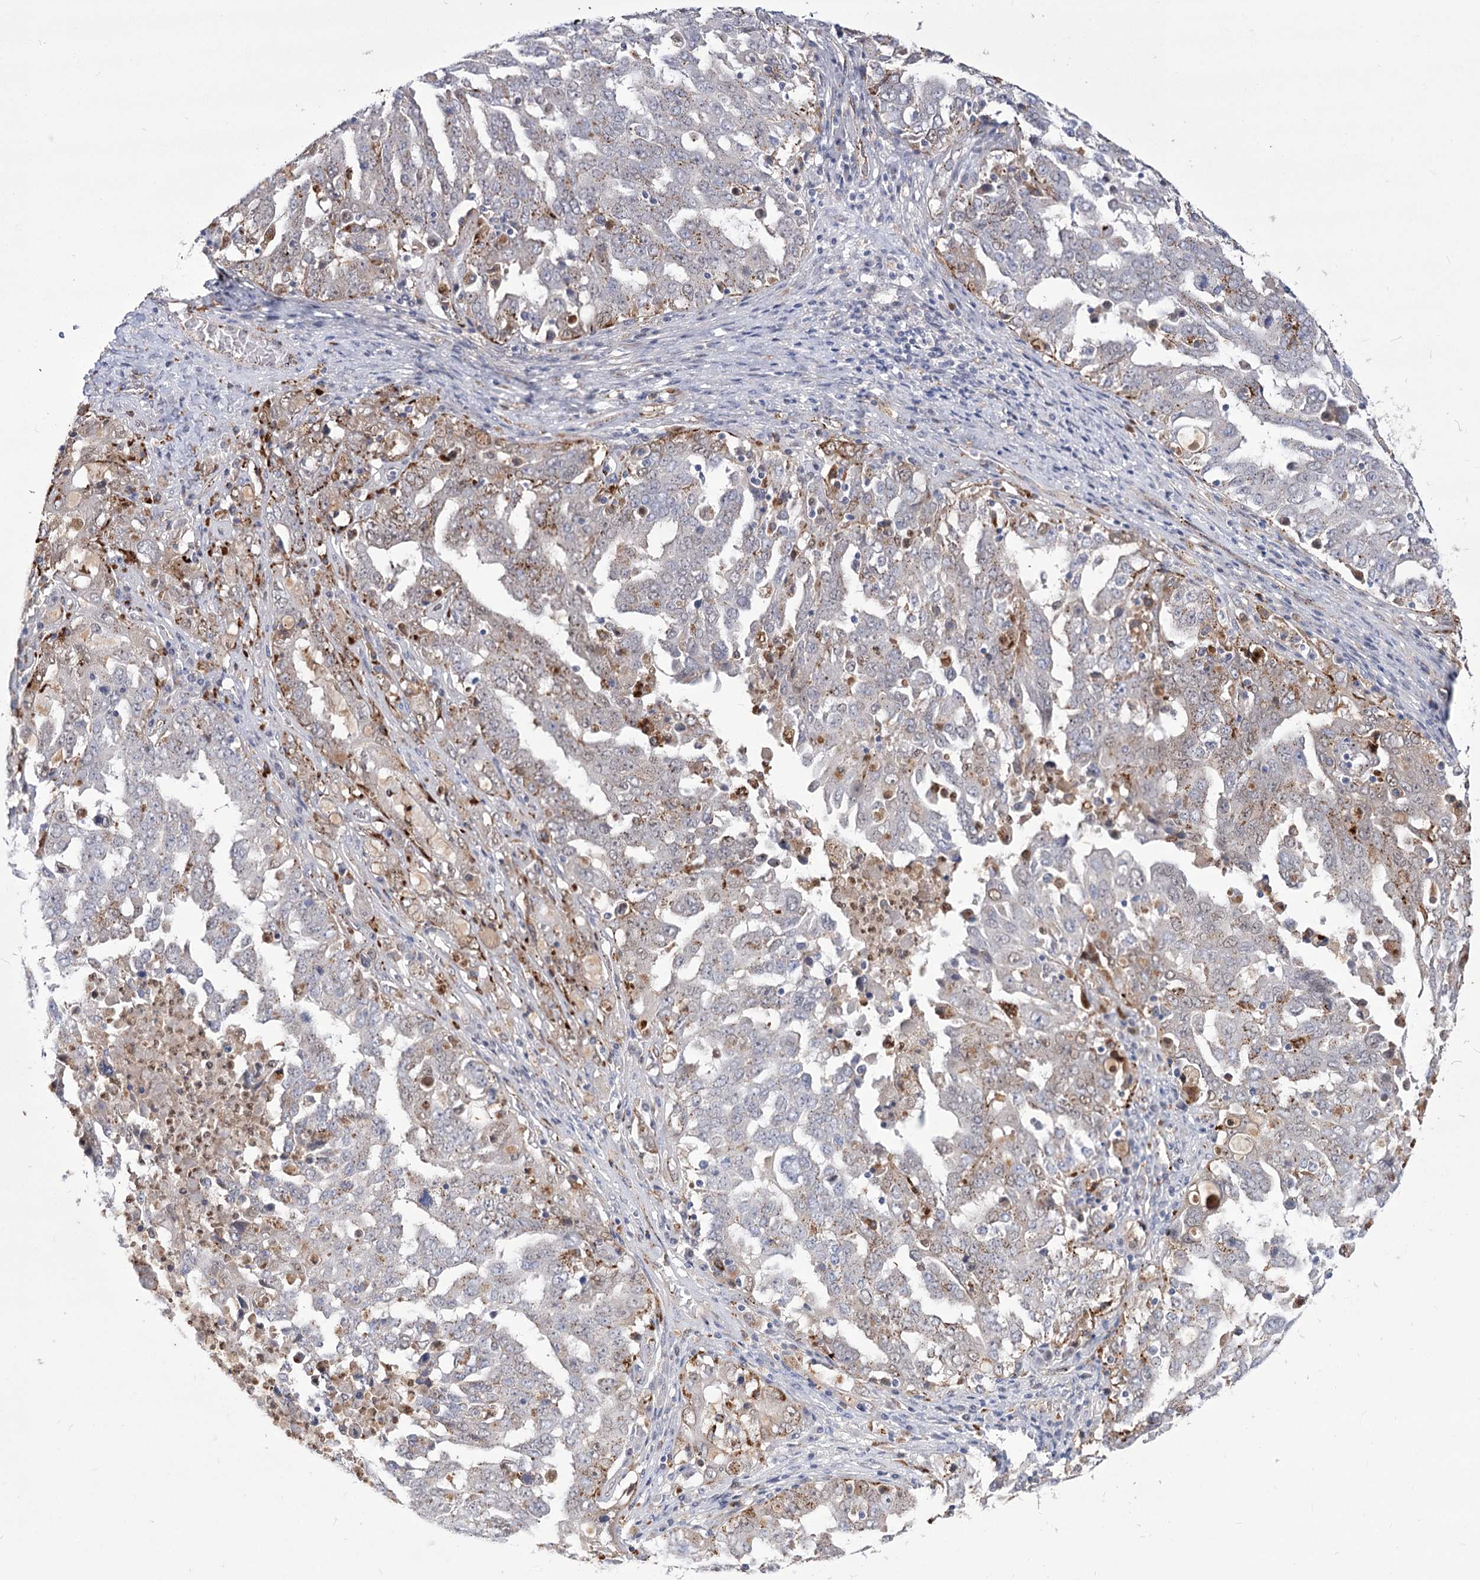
{"staining": {"intensity": "moderate", "quantity": "25%-75%", "location": "nuclear"}, "tissue": "ovarian cancer", "cell_type": "Tumor cells", "image_type": "cancer", "snomed": [{"axis": "morphology", "description": "Carcinoma, endometroid"}, {"axis": "topography", "description": "Ovary"}], "caption": "Protein staining of ovarian cancer tissue displays moderate nuclear expression in about 25%-75% of tumor cells.", "gene": "SIAE", "patient": {"sex": "female", "age": 62}}